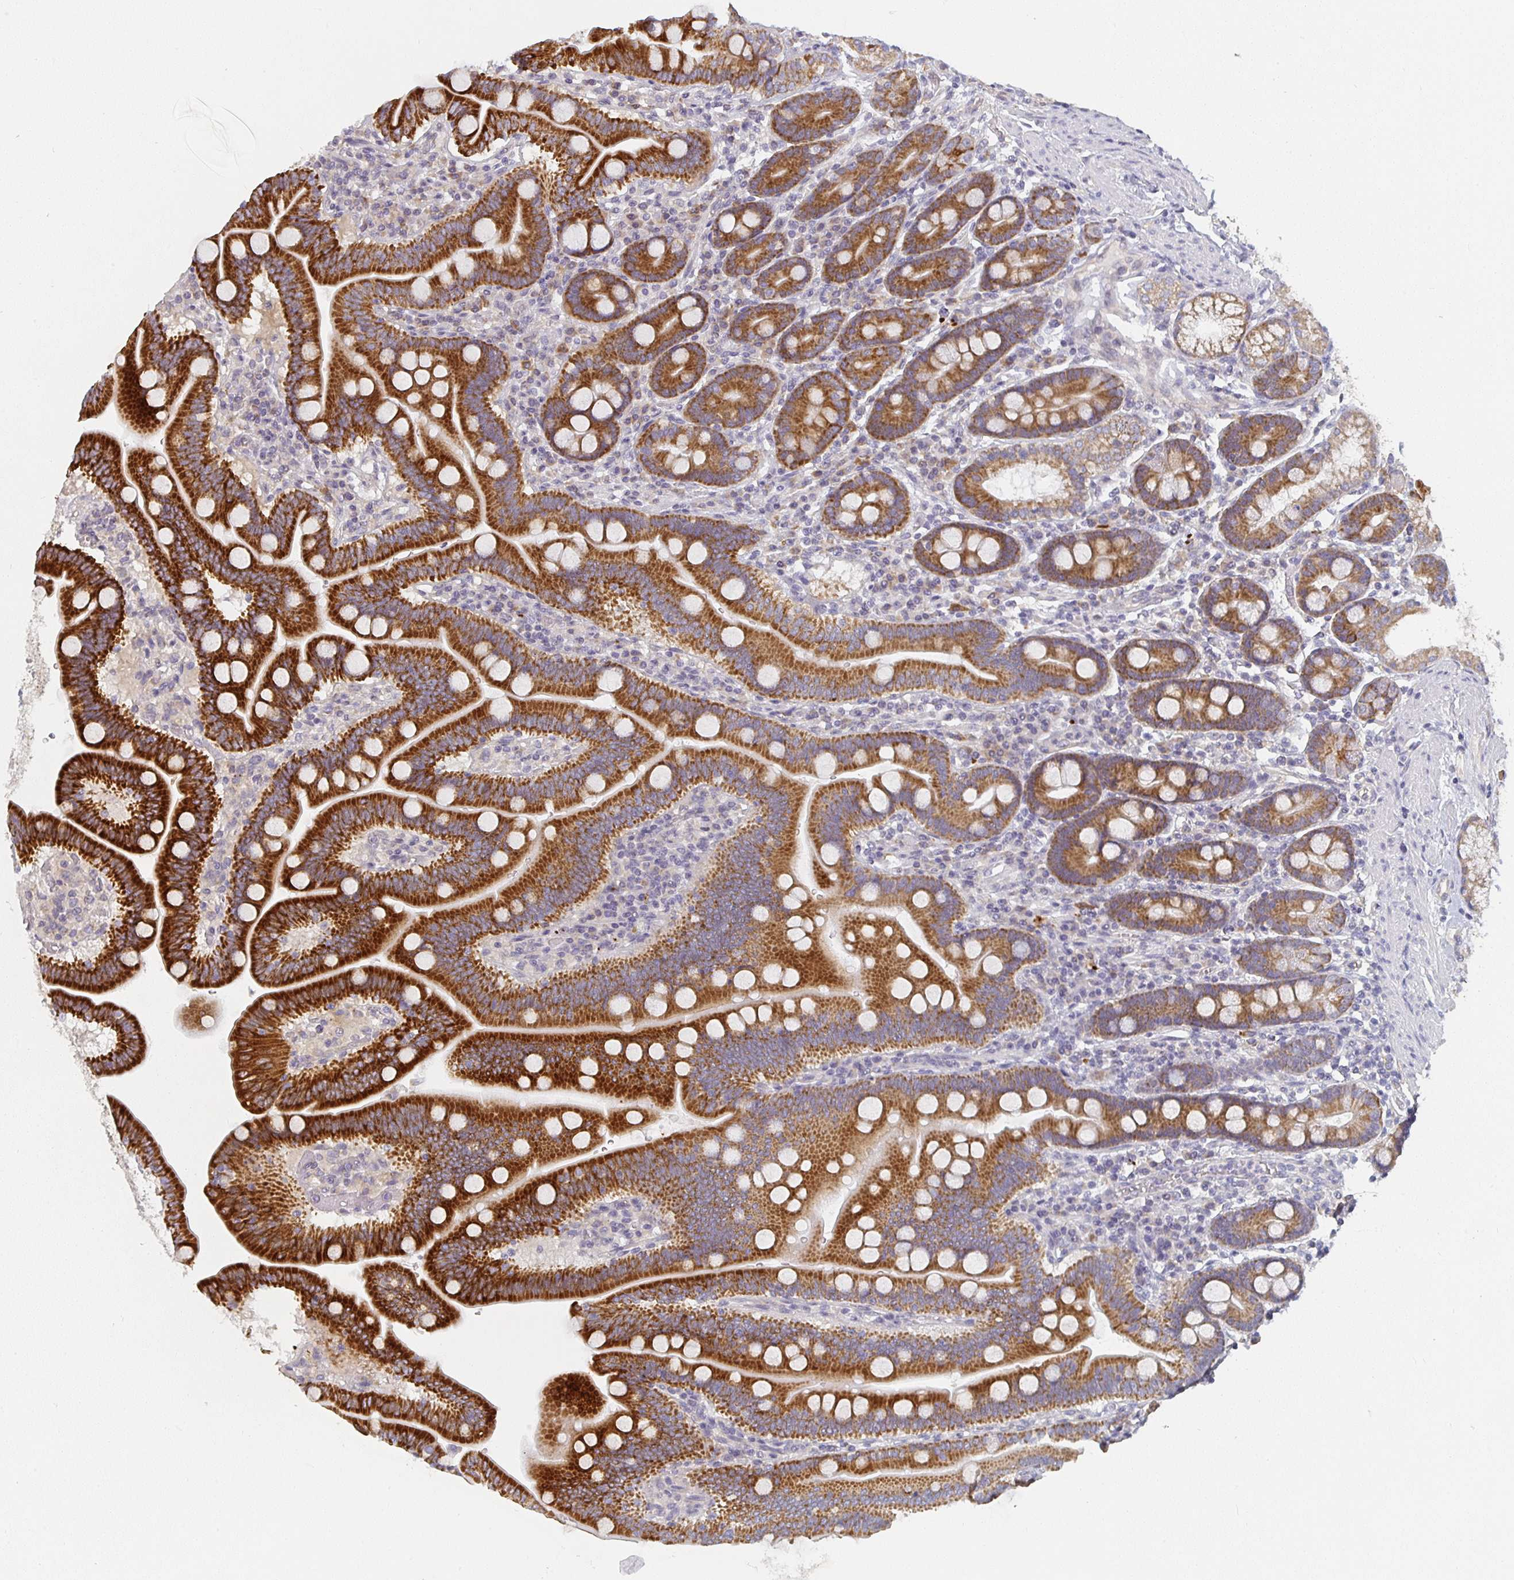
{"staining": {"intensity": "strong", "quantity": ">75%", "location": "cytoplasmic/membranous"}, "tissue": "duodenum", "cell_type": "Glandular cells", "image_type": "normal", "snomed": [{"axis": "morphology", "description": "Normal tissue, NOS"}, {"axis": "topography", "description": "Duodenum"}], "caption": "Unremarkable duodenum displays strong cytoplasmic/membranous expression in about >75% of glandular cells, visualized by immunohistochemistry. The protein of interest is shown in brown color, while the nuclei are stained blue.", "gene": "CTHRC1", "patient": {"sex": "male", "age": 59}}